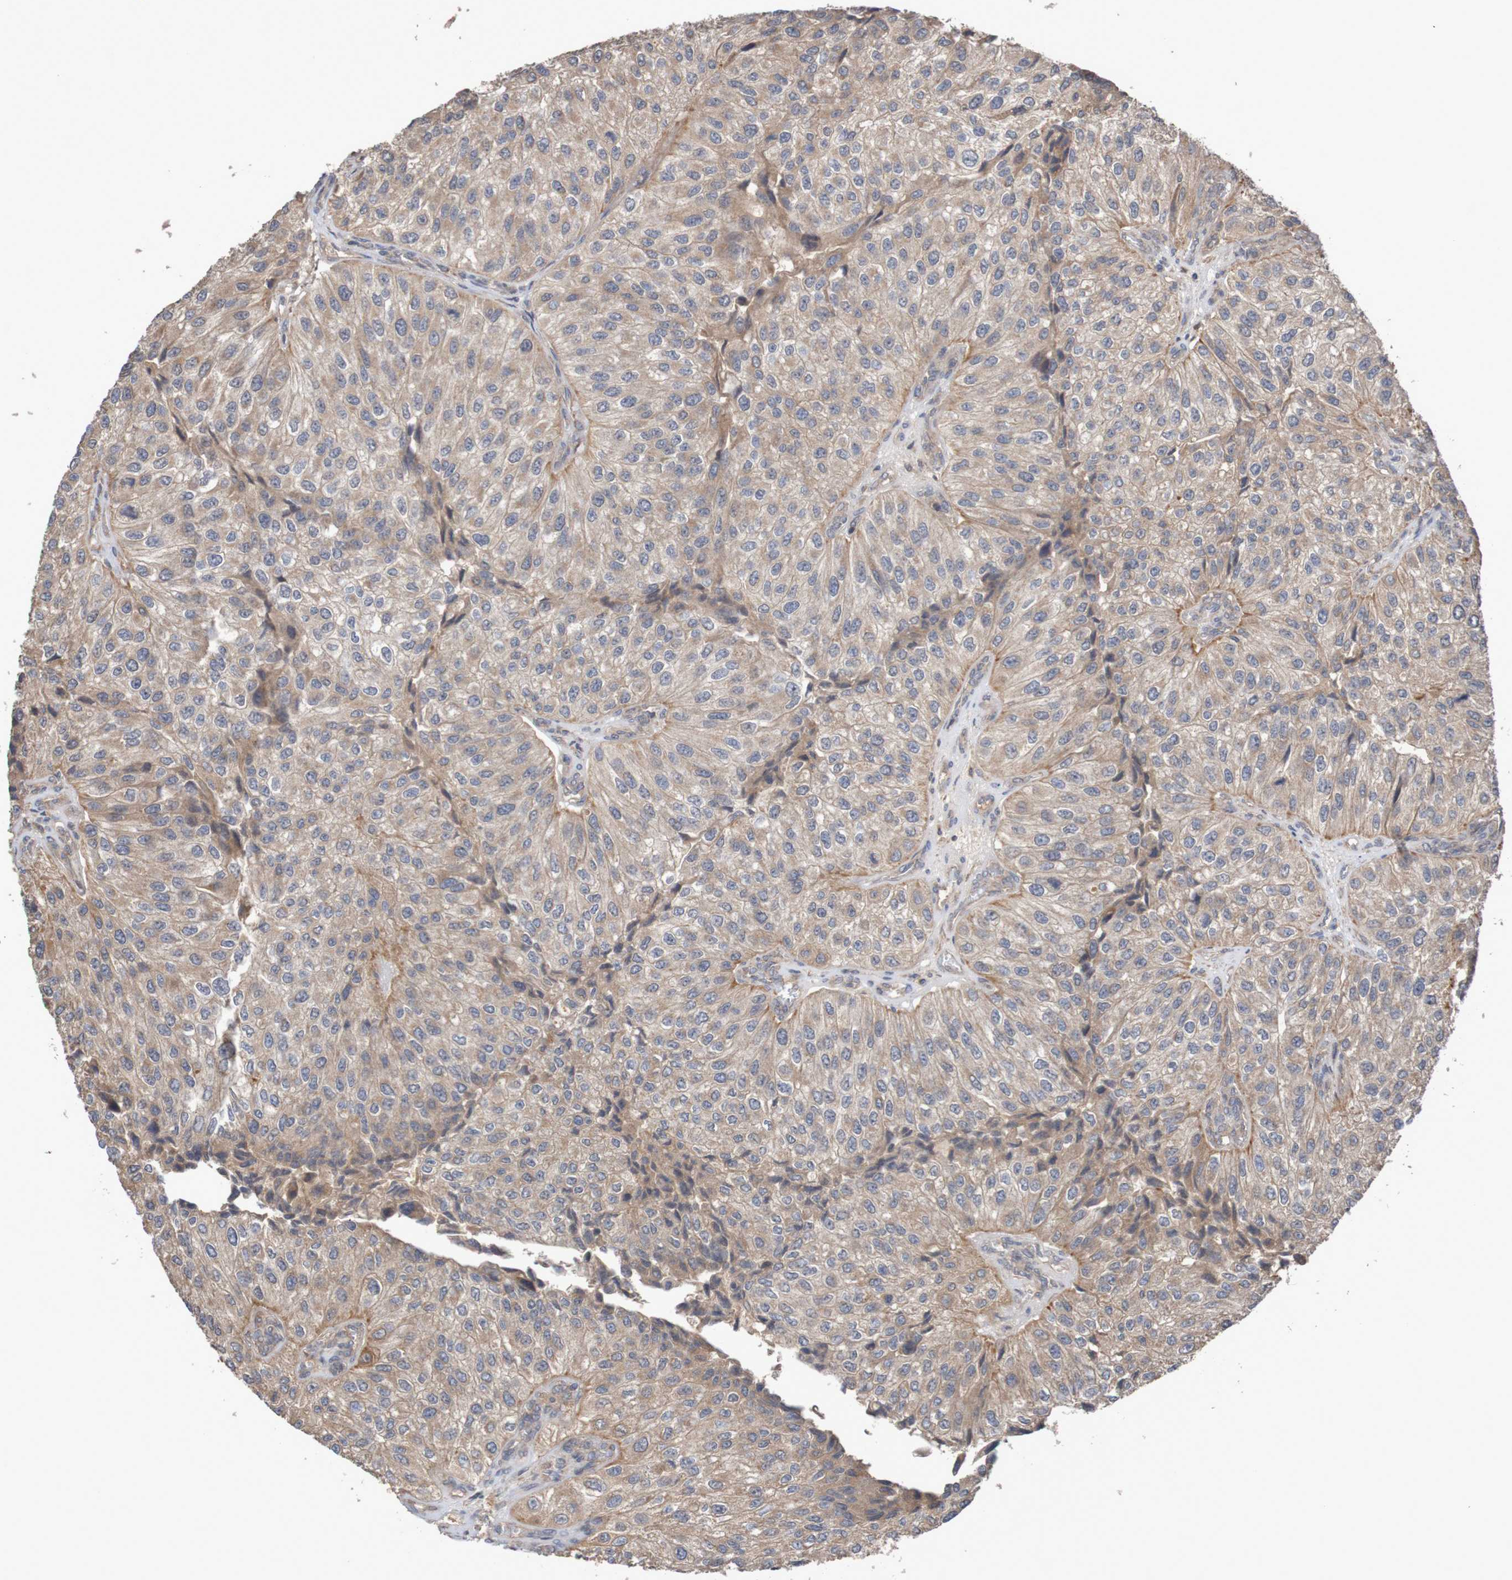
{"staining": {"intensity": "weak", "quantity": ">75%", "location": "cytoplasmic/membranous"}, "tissue": "urothelial cancer", "cell_type": "Tumor cells", "image_type": "cancer", "snomed": [{"axis": "morphology", "description": "Urothelial carcinoma, High grade"}, {"axis": "topography", "description": "Kidney"}, {"axis": "topography", "description": "Urinary bladder"}], "caption": "Immunohistochemistry photomicrograph of human urothelial carcinoma (high-grade) stained for a protein (brown), which exhibits low levels of weak cytoplasmic/membranous positivity in about >75% of tumor cells.", "gene": "PHYH", "patient": {"sex": "male", "age": 77}}